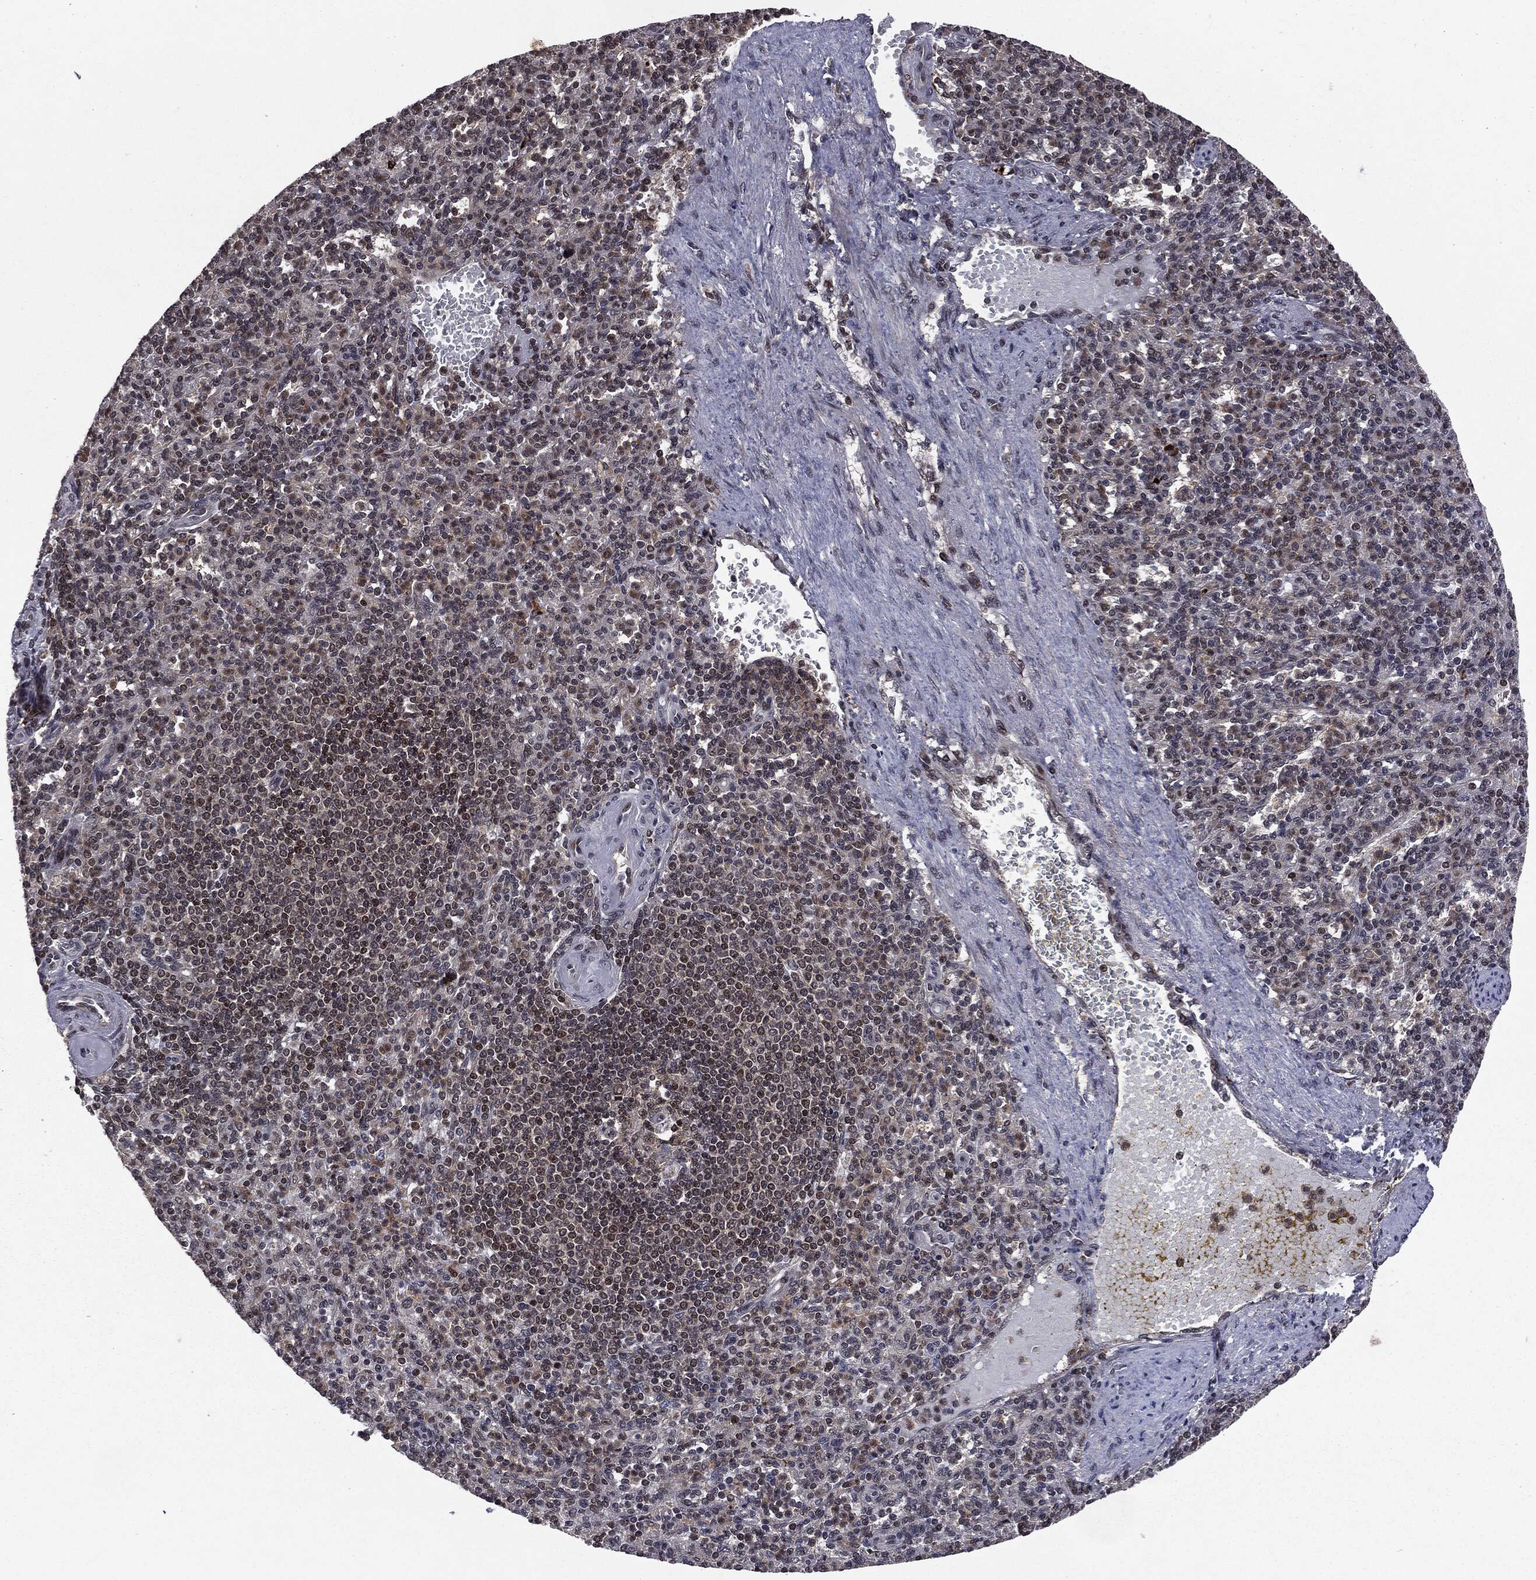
{"staining": {"intensity": "negative", "quantity": "none", "location": "none"}, "tissue": "spleen", "cell_type": "Cells in red pulp", "image_type": "normal", "snomed": [{"axis": "morphology", "description": "Normal tissue, NOS"}, {"axis": "topography", "description": "Spleen"}], "caption": "DAB (3,3'-diaminobenzidine) immunohistochemical staining of normal spleen shows no significant expression in cells in red pulp.", "gene": "STAU2", "patient": {"sex": "female", "age": 74}}